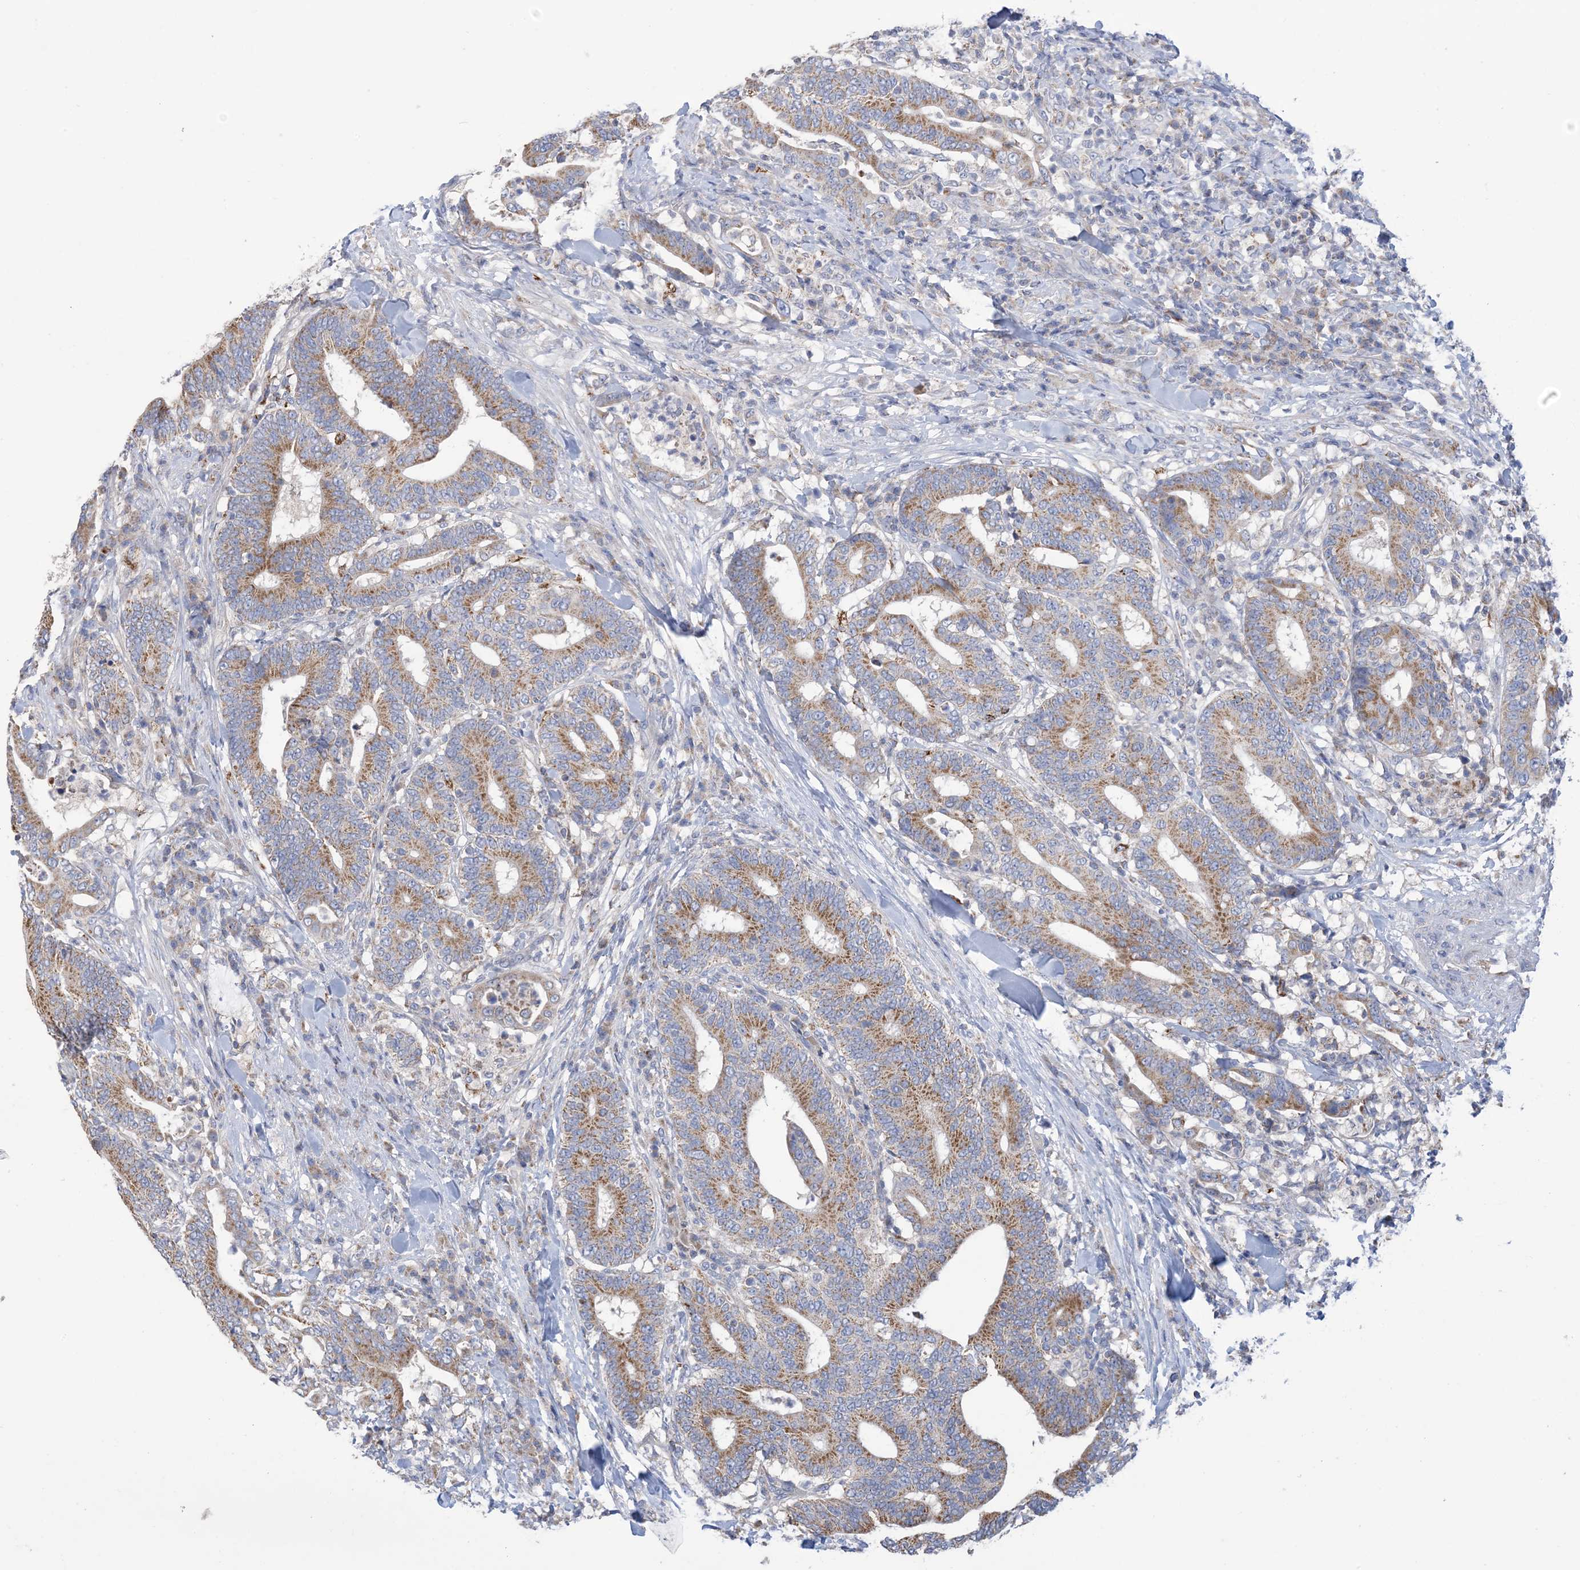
{"staining": {"intensity": "moderate", "quantity": ">75%", "location": "cytoplasmic/membranous"}, "tissue": "colorectal cancer", "cell_type": "Tumor cells", "image_type": "cancer", "snomed": [{"axis": "morphology", "description": "Adenocarcinoma, NOS"}, {"axis": "topography", "description": "Colon"}], "caption": "The micrograph shows a brown stain indicating the presence of a protein in the cytoplasmic/membranous of tumor cells in colorectal cancer (adenocarcinoma). (brown staining indicates protein expression, while blue staining denotes nuclei).", "gene": "CLEC16A", "patient": {"sex": "female", "age": 66}}